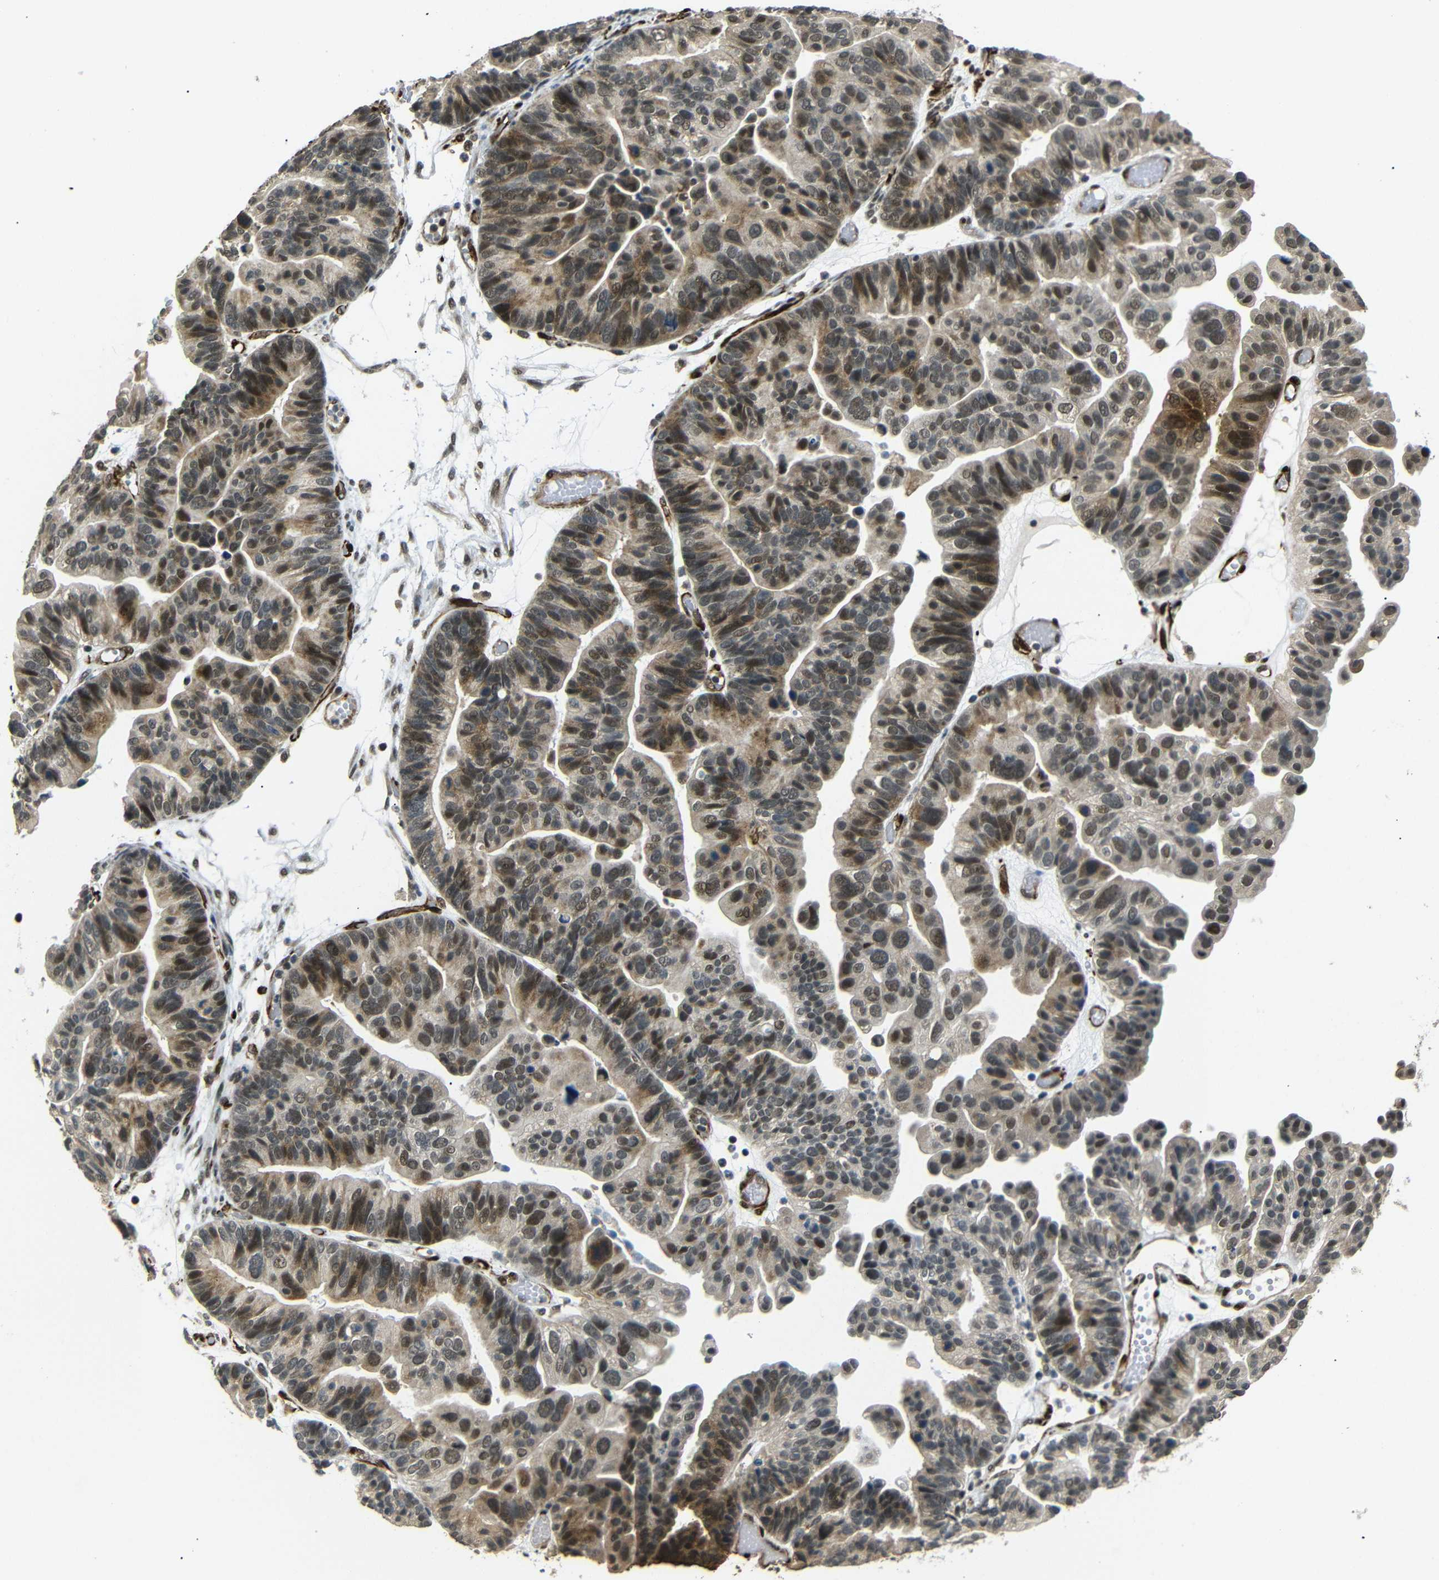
{"staining": {"intensity": "moderate", "quantity": ">75%", "location": "cytoplasmic/membranous,nuclear"}, "tissue": "ovarian cancer", "cell_type": "Tumor cells", "image_type": "cancer", "snomed": [{"axis": "morphology", "description": "Cystadenocarcinoma, serous, NOS"}, {"axis": "topography", "description": "Ovary"}], "caption": "Human serous cystadenocarcinoma (ovarian) stained with a brown dye shows moderate cytoplasmic/membranous and nuclear positive expression in approximately >75% of tumor cells.", "gene": "TBX2", "patient": {"sex": "female", "age": 56}}